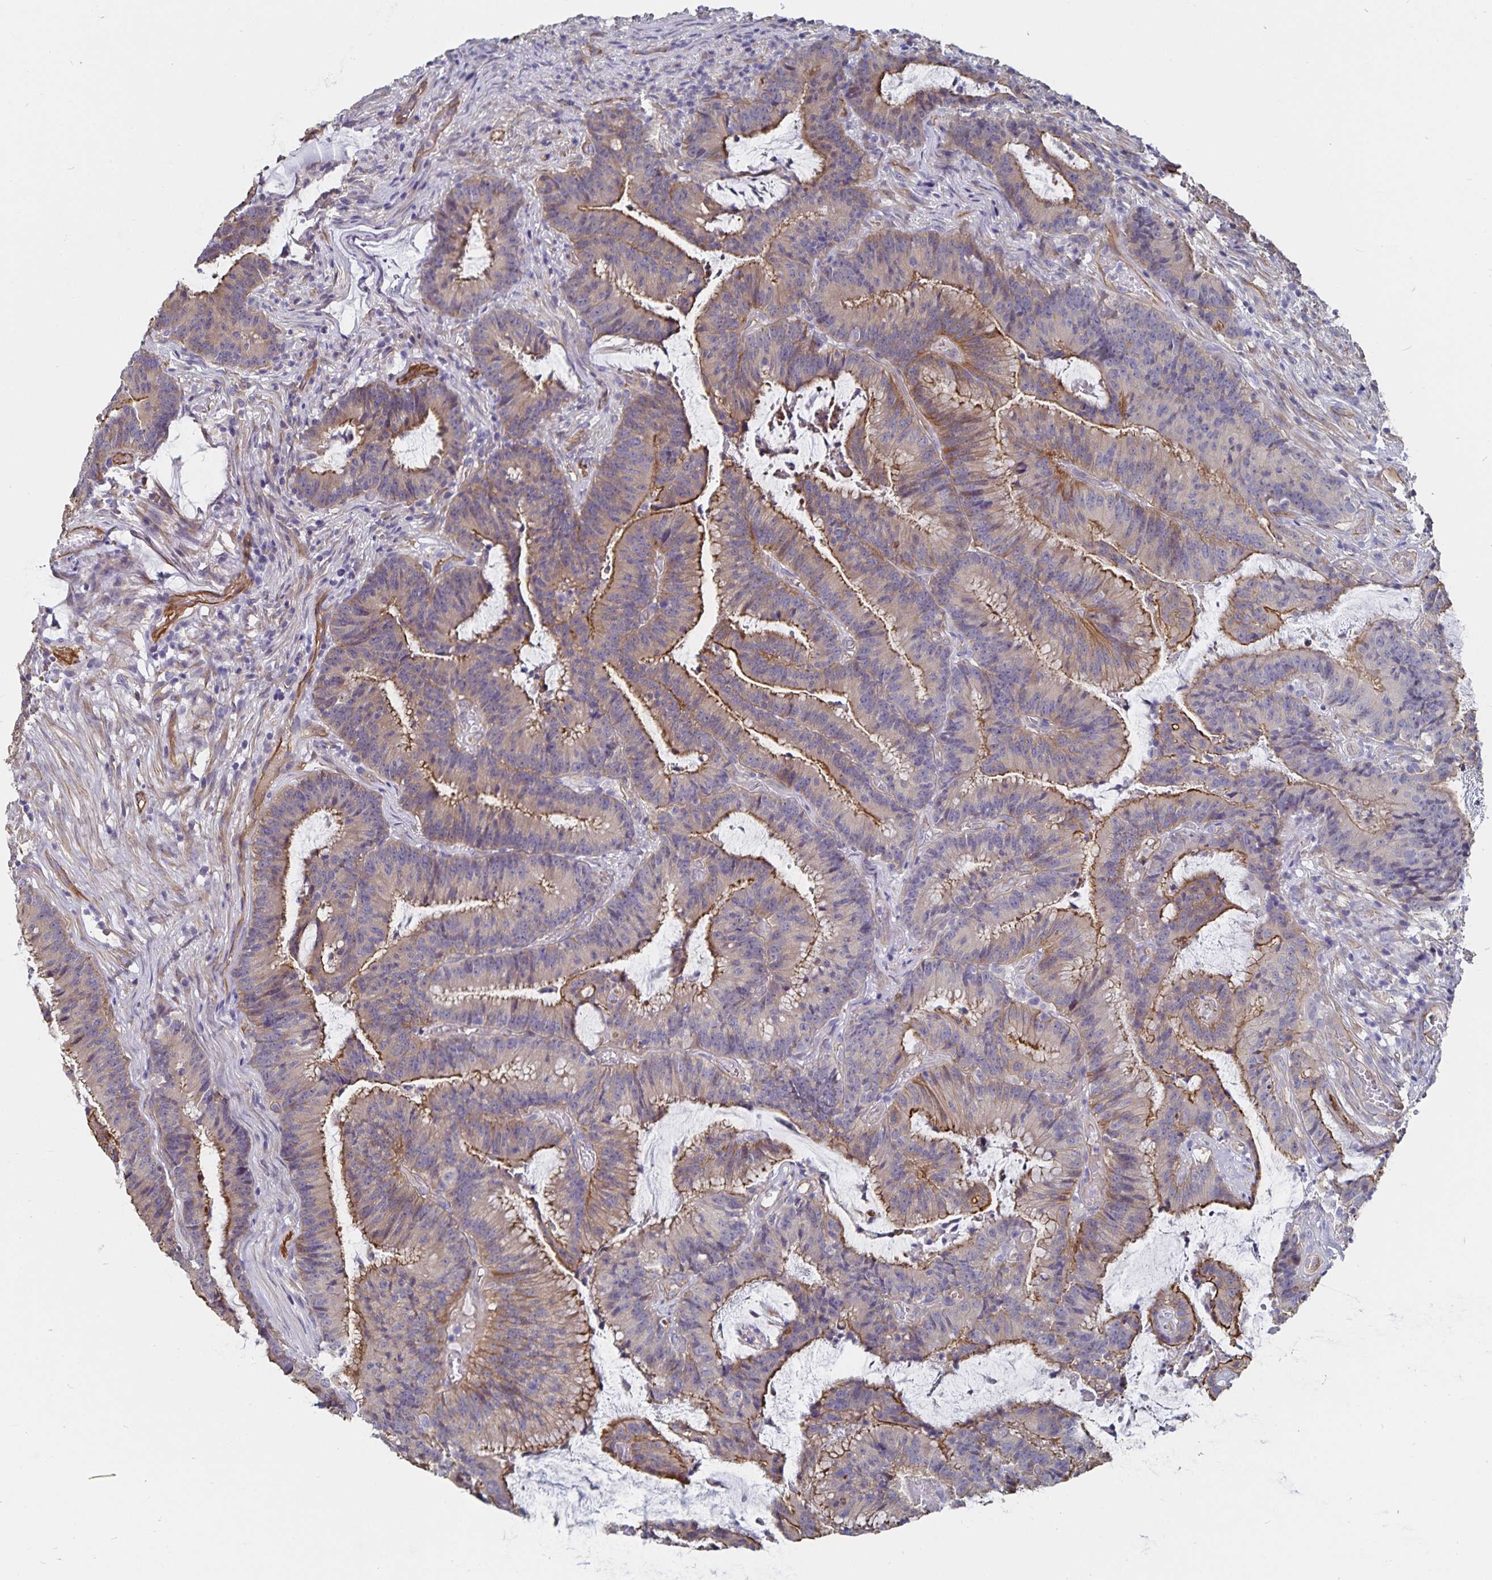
{"staining": {"intensity": "moderate", "quantity": "25%-75%", "location": "cytoplasmic/membranous"}, "tissue": "colorectal cancer", "cell_type": "Tumor cells", "image_type": "cancer", "snomed": [{"axis": "morphology", "description": "Adenocarcinoma, NOS"}, {"axis": "topography", "description": "Colon"}], "caption": "Immunohistochemical staining of human adenocarcinoma (colorectal) displays medium levels of moderate cytoplasmic/membranous expression in about 25%-75% of tumor cells.", "gene": "SSTR1", "patient": {"sex": "female", "age": 78}}